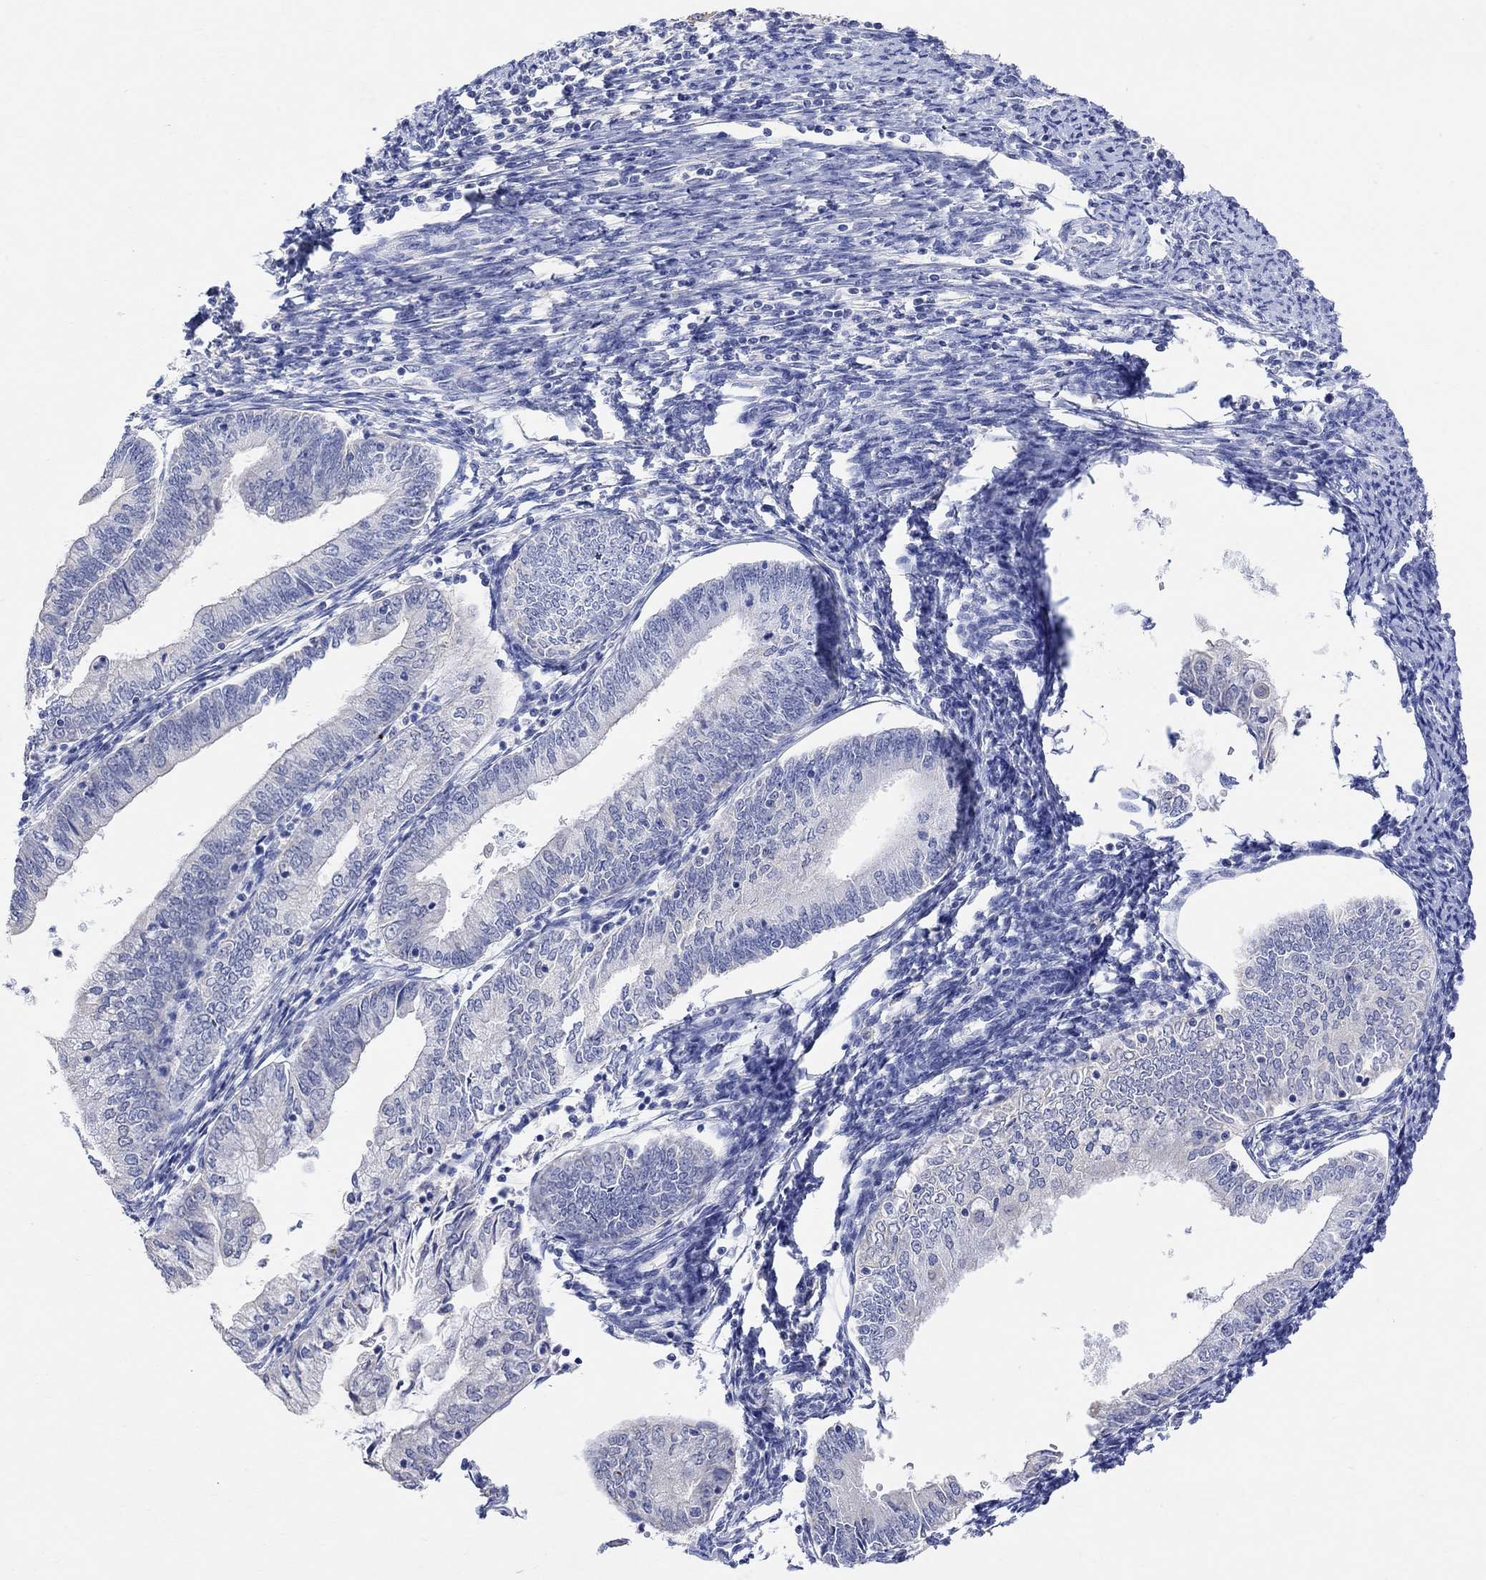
{"staining": {"intensity": "negative", "quantity": "none", "location": "none"}, "tissue": "endometrial cancer", "cell_type": "Tumor cells", "image_type": "cancer", "snomed": [{"axis": "morphology", "description": "Adenocarcinoma, NOS"}, {"axis": "topography", "description": "Endometrium"}], "caption": "Immunohistochemistry of endometrial cancer displays no staining in tumor cells. (Brightfield microscopy of DAB immunohistochemistry (IHC) at high magnification).", "gene": "TYR", "patient": {"sex": "female", "age": 55}}